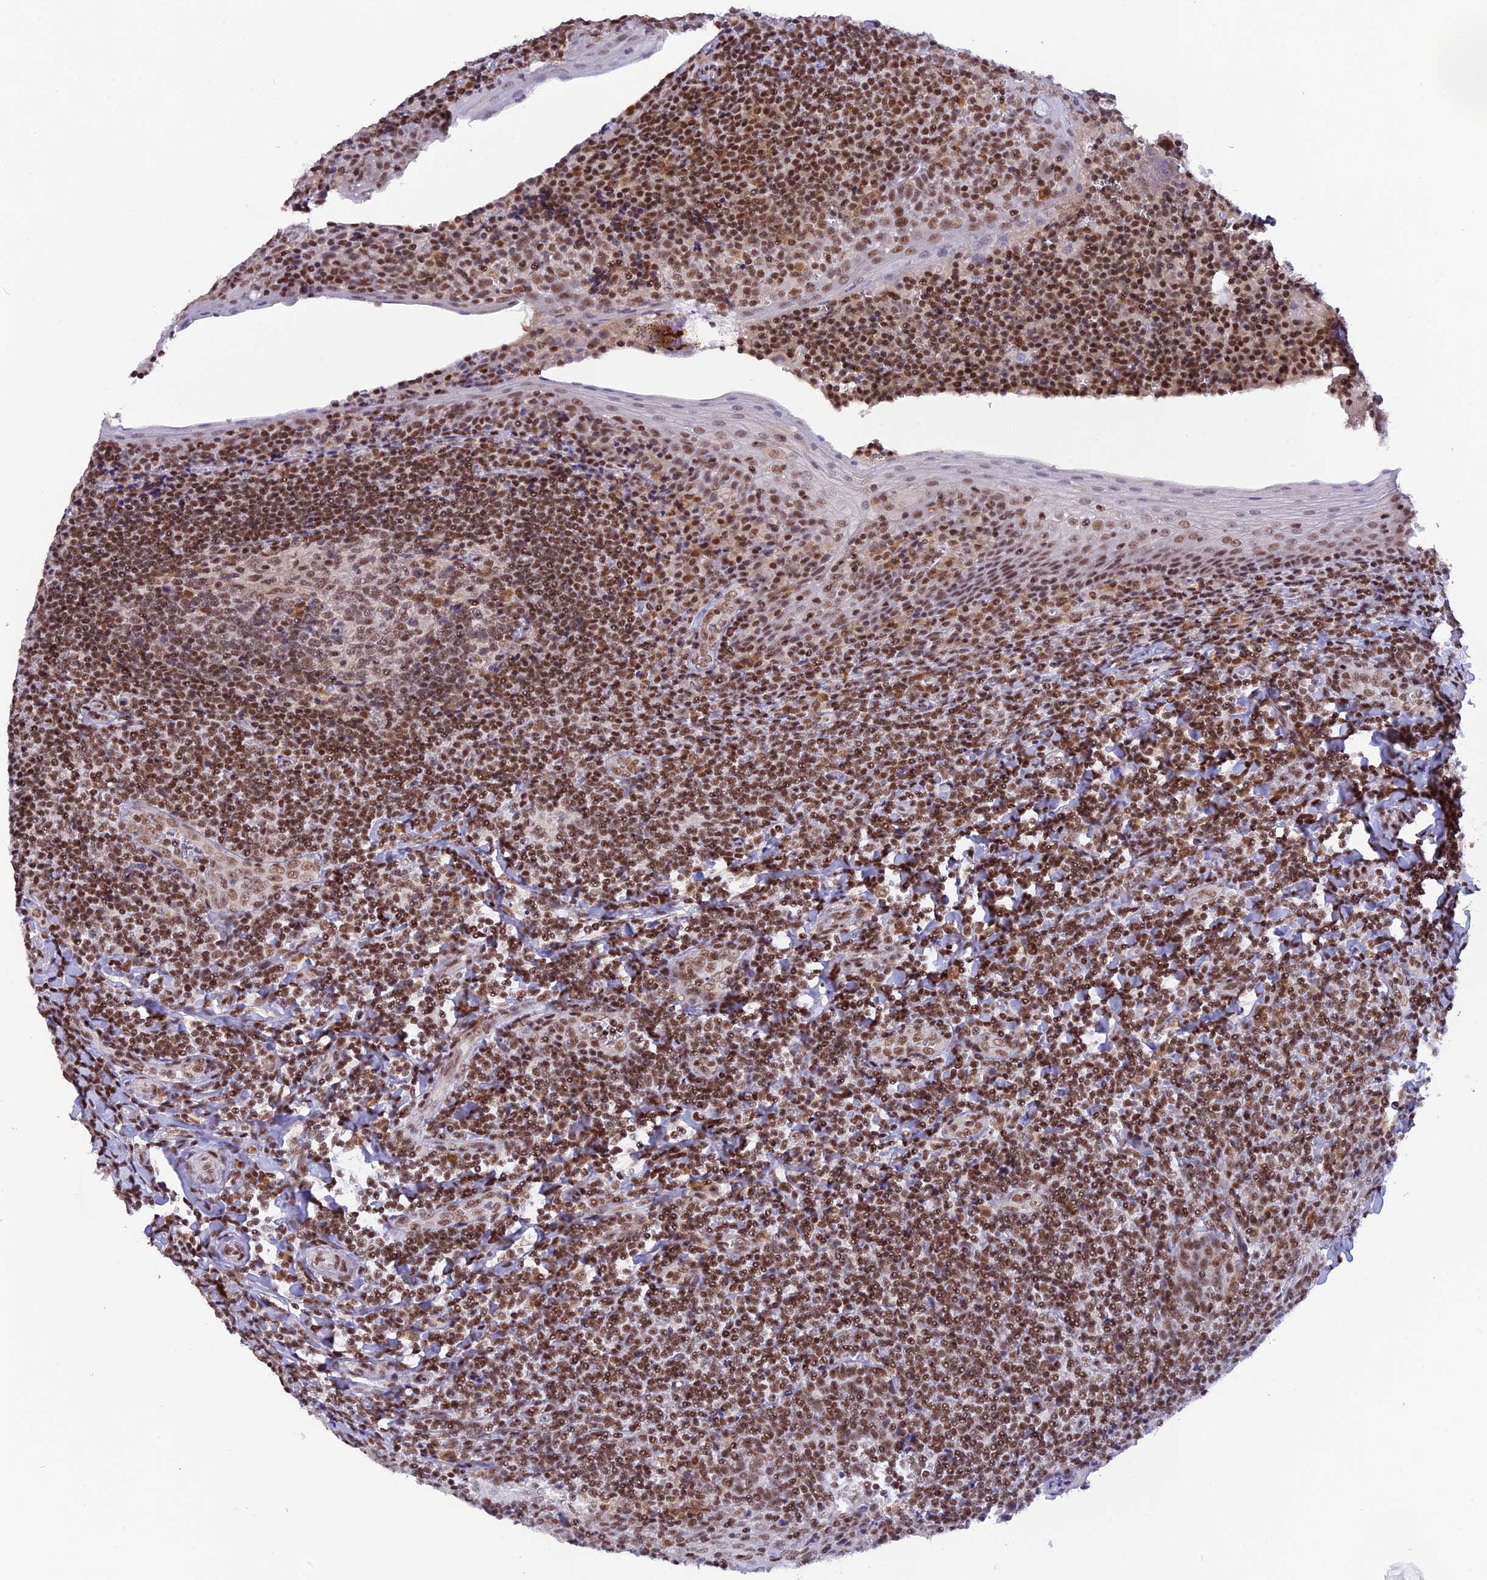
{"staining": {"intensity": "moderate", "quantity": ">75%", "location": "nuclear"}, "tissue": "tonsil", "cell_type": "Germinal center cells", "image_type": "normal", "snomed": [{"axis": "morphology", "description": "Normal tissue, NOS"}, {"axis": "topography", "description": "Tonsil"}], "caption": "Benign tonsil displays moderate nuclear positivity in approximately >75% of germinal center cells, visualized by immunohistochemistry.", "gene": "THAP11", "patient": {"sex": "male", "age": 27}}